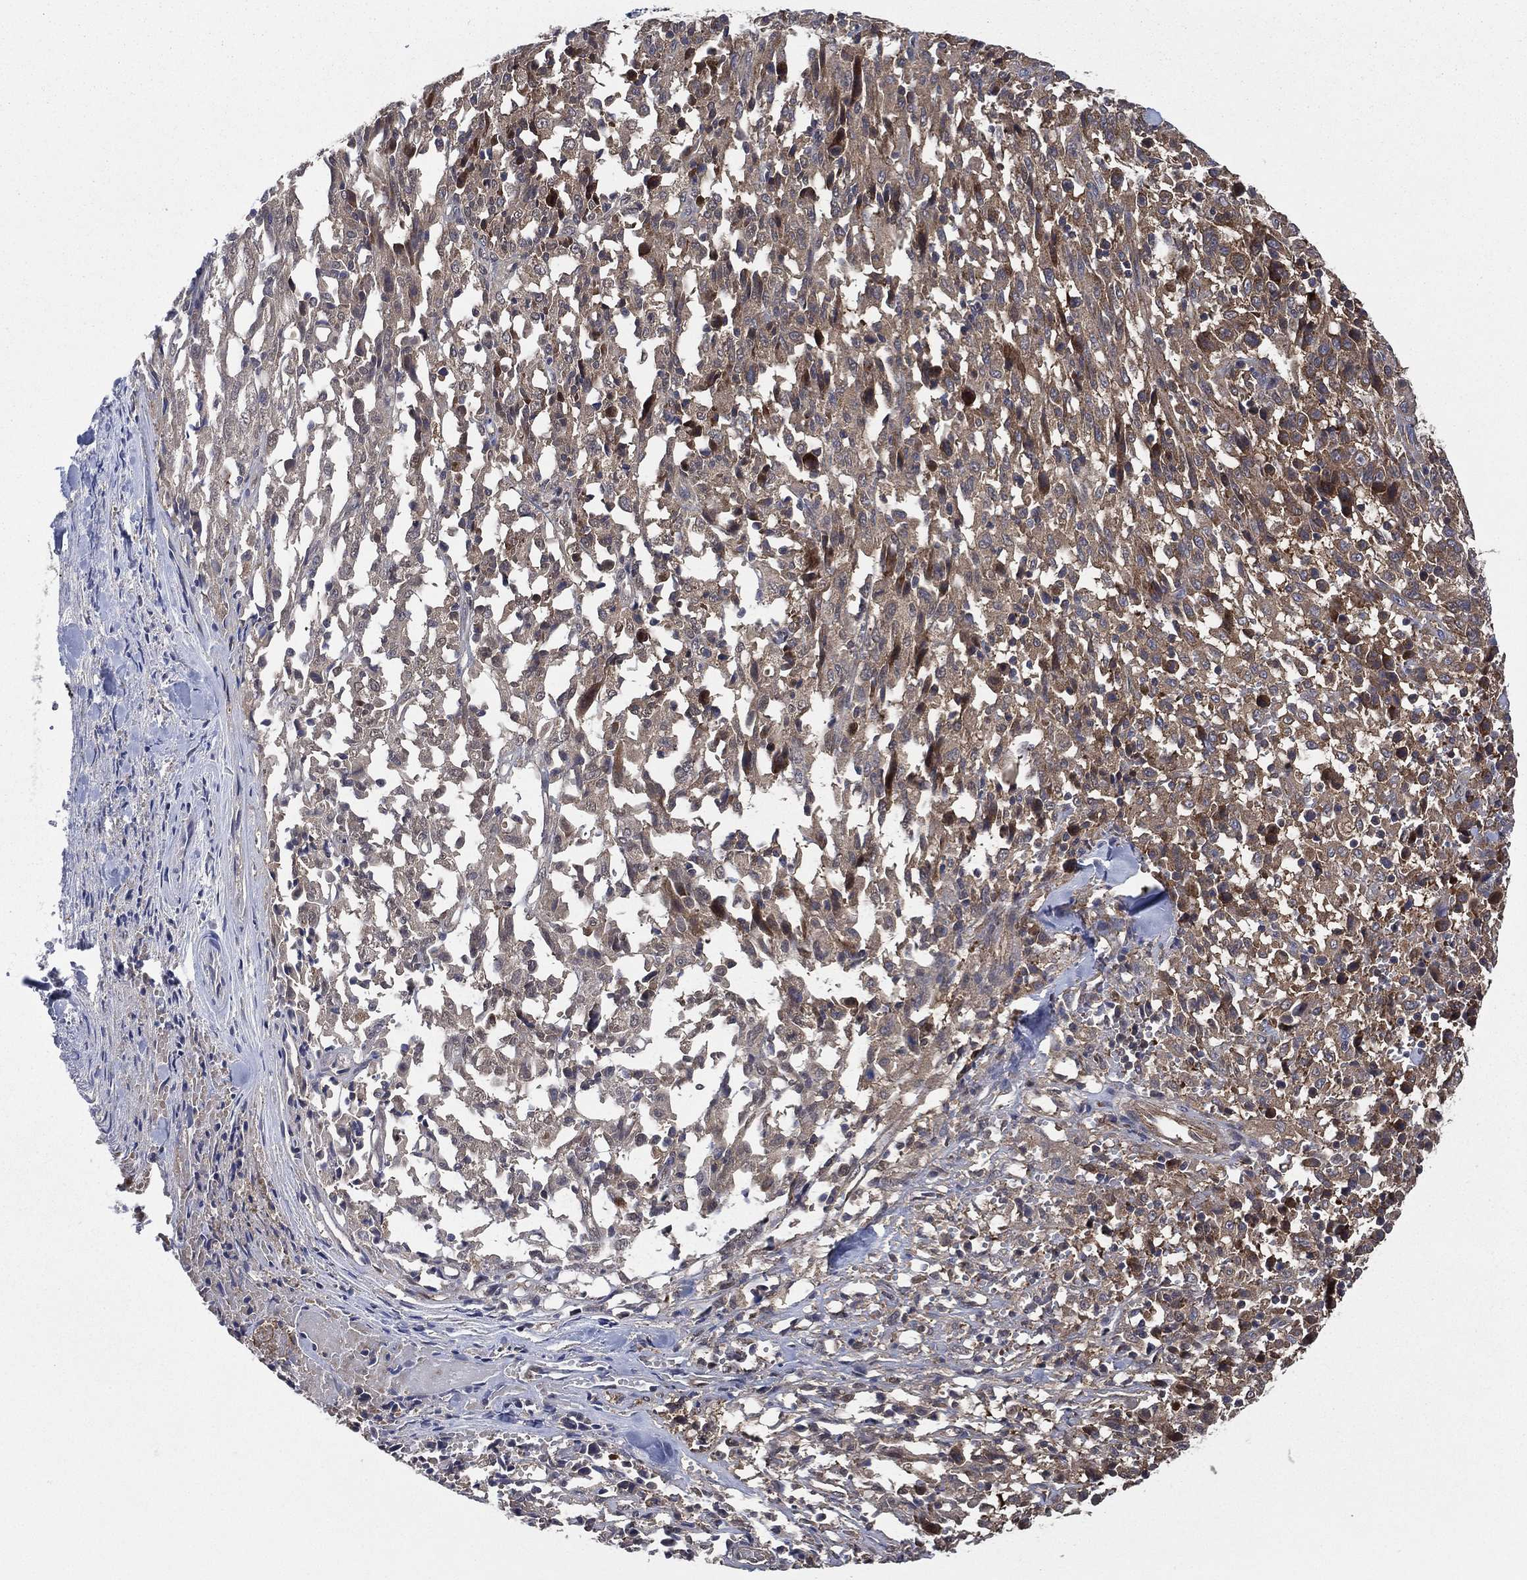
{"staining": {"intensity": "strong", "quantity": "25%-75%", "location": "cytoplasmic/membranous"}, "tissue": "melanoma", "cell_type": "Tumor cells", "image_type": "cancer", "snomed": [{"axis": "morphology", "description": "Malignant melanoma, NOS"}, {"axis": "topography", "description": "Skin"}], "caption": "IHC staining of melanoma, which demonstrates high levels of strong cytoplasmic/membranous positivity in about 25%-75% of tumor cells indicating strong cytoplasmic/membranous protein expression. The staining was performed using DAB (brown) for protein detection and nuclei were counterstained in hematoxylin (blue).", "gene": "SMPD3", "patient": {"sex": "female", "age": 91}}